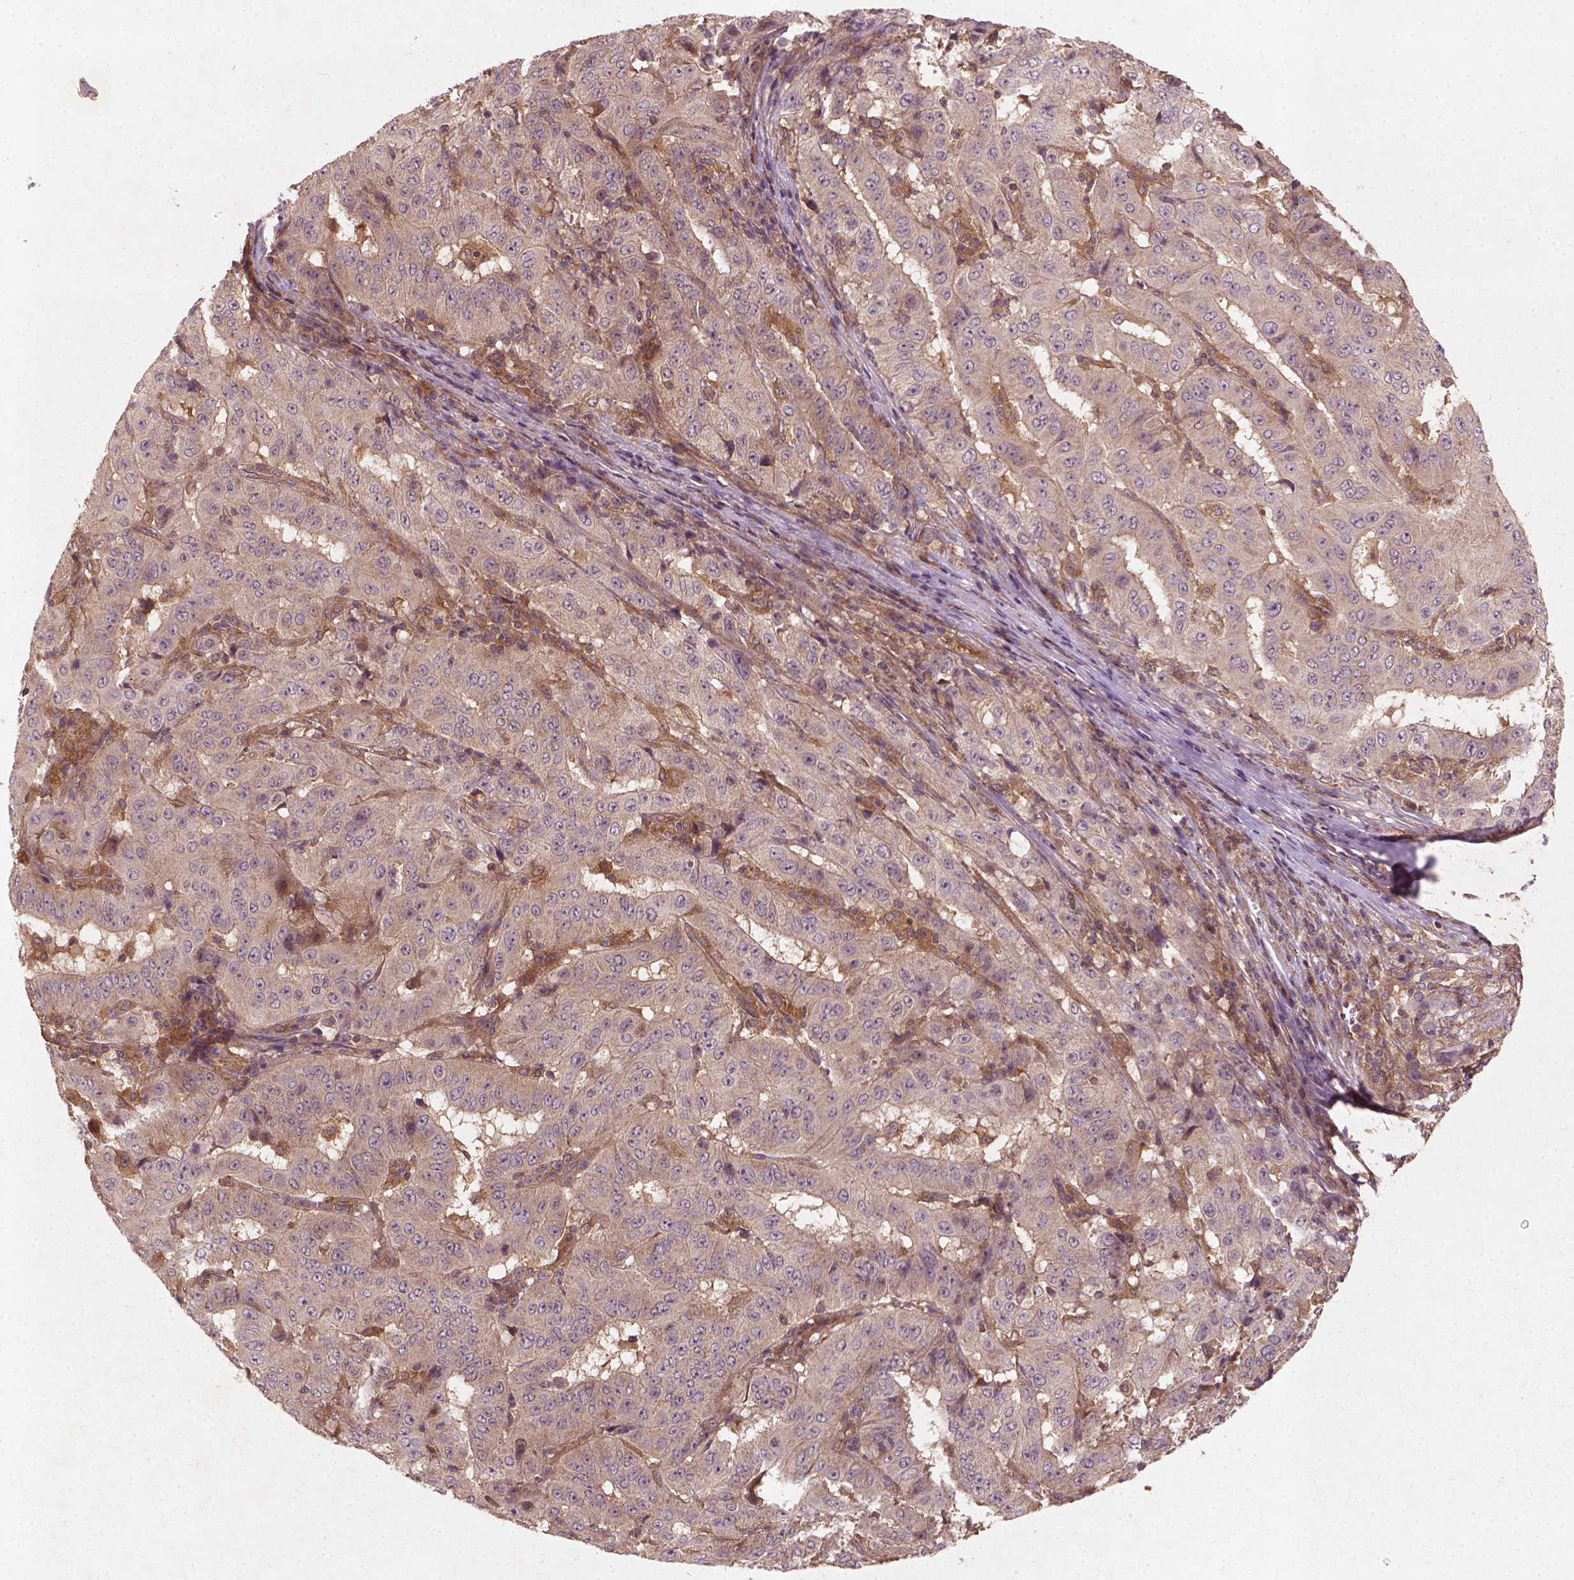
{"staining": {"intensity": "weak", "quantity": "<25%", "location": "cytoplasmic/membranous"}, "tissue": "pancreatic cancer", "cell_type": "Tumor cells", "image_type": "cancer", "snomed": [{"axis": "morphology", "description": "Adenocarcinoma, NOS"}, {"axis": "topography", "description": "Pancreas"}], "caption": "Immunohistochemistry histopathology image of pancreatic cancer stained for a protein (brown), which shows no positivity in tumor cells.", "gene": "CYFIP2", "patient": {"sex": "male", "age": 63}}